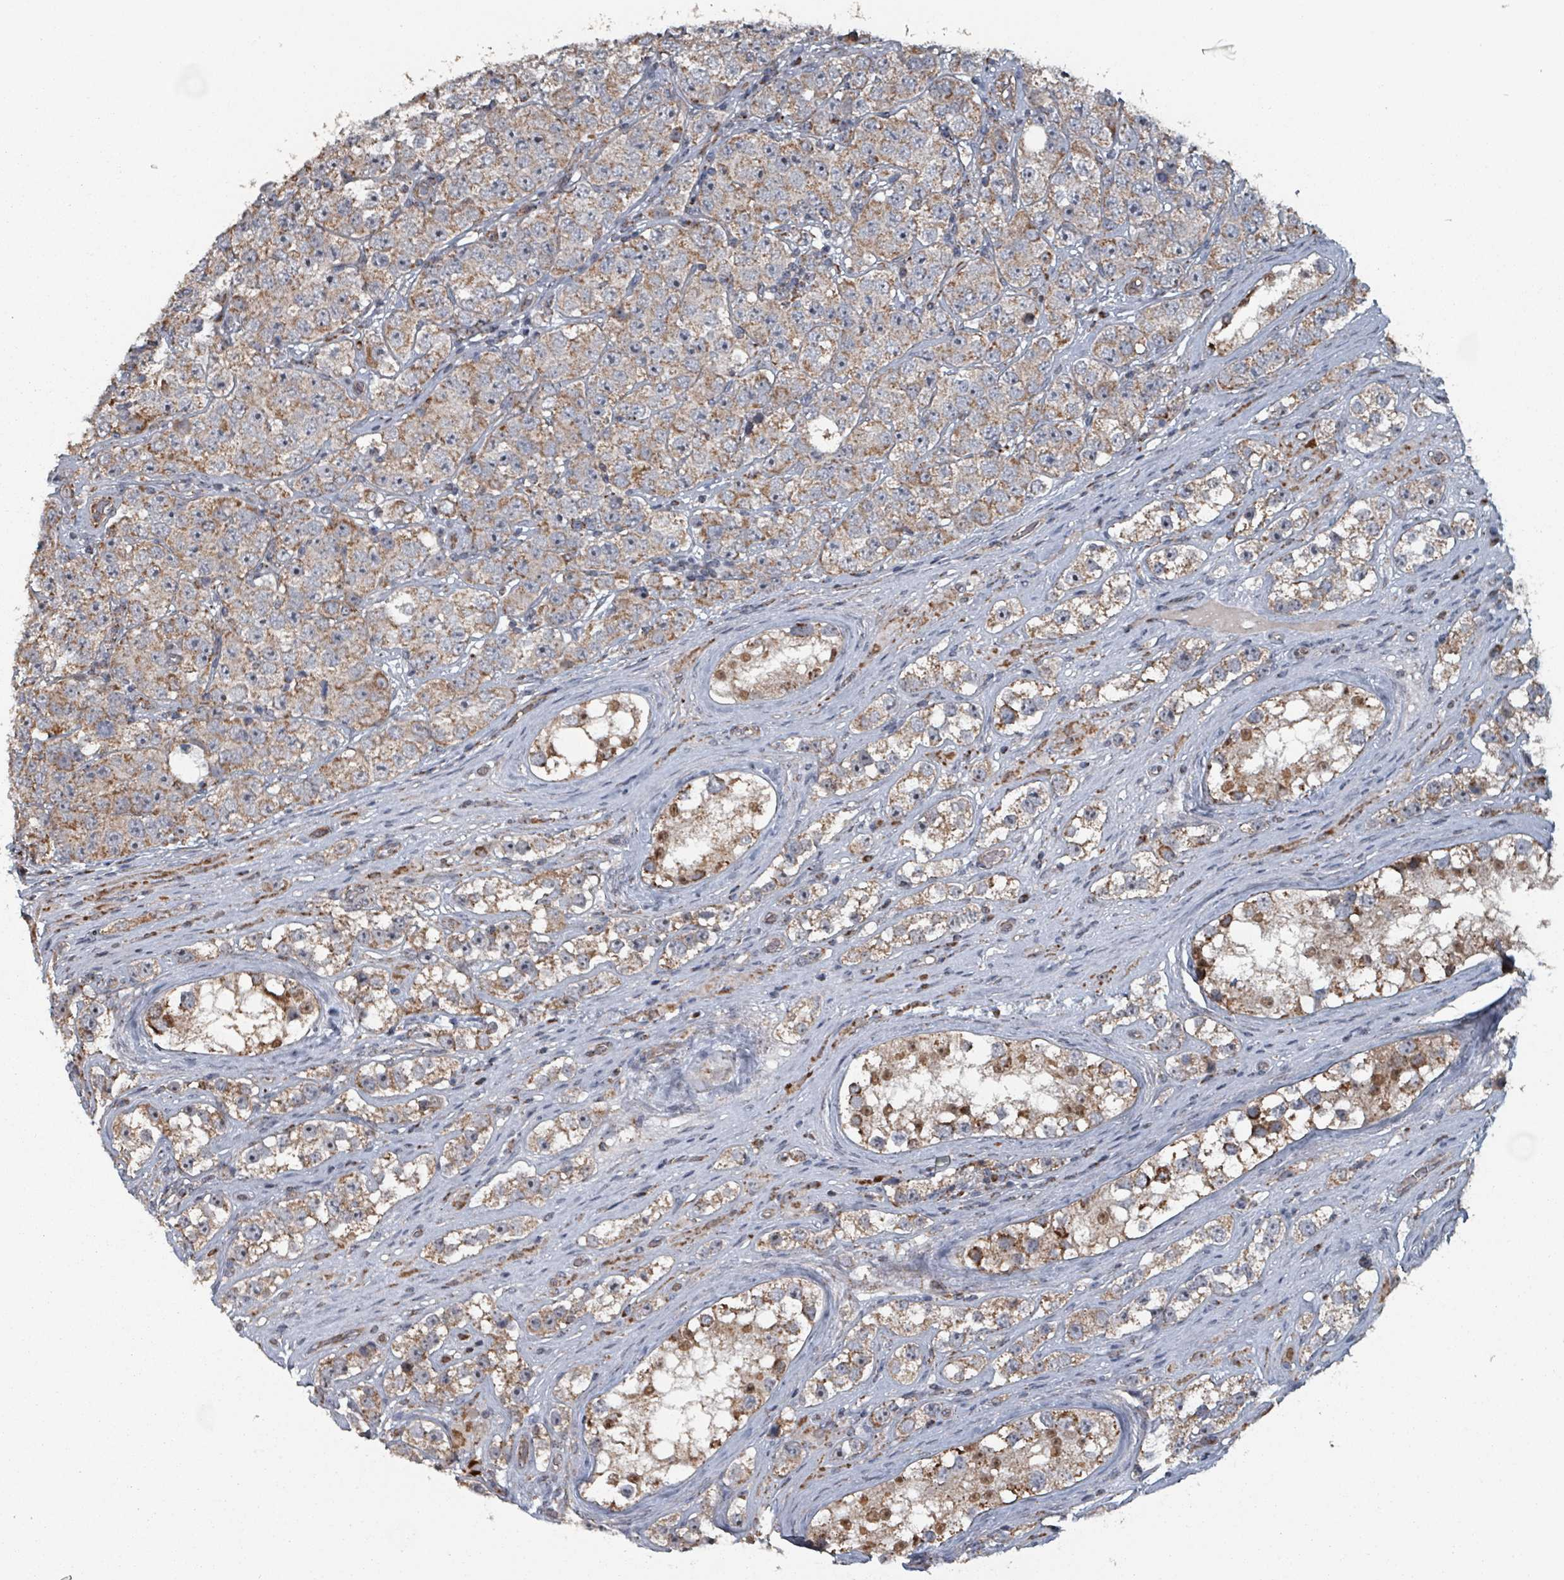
{"staining": {"intensity": "weak", "quantity": ">75%", "location": "cytoplasmic/membranous"}, "tissue": "testis cancer", "cell_type": "Tumor cells", "image_type": "cancer", "snomed": [{"axis": "morphology", "description": "Seminoma, NOS"}, {"axis": "topography", "description": "Testis"}], "caption": "A low amount of weak cytoplasmic/membranous positivity is present in approximately >75% of tumor cells in testis cancer tissue. (DAB IHC, brown staining for protein, blue staining for nuclei).", "gene": "MRPL4", "patient": {"sex": "male", "age": 28}}